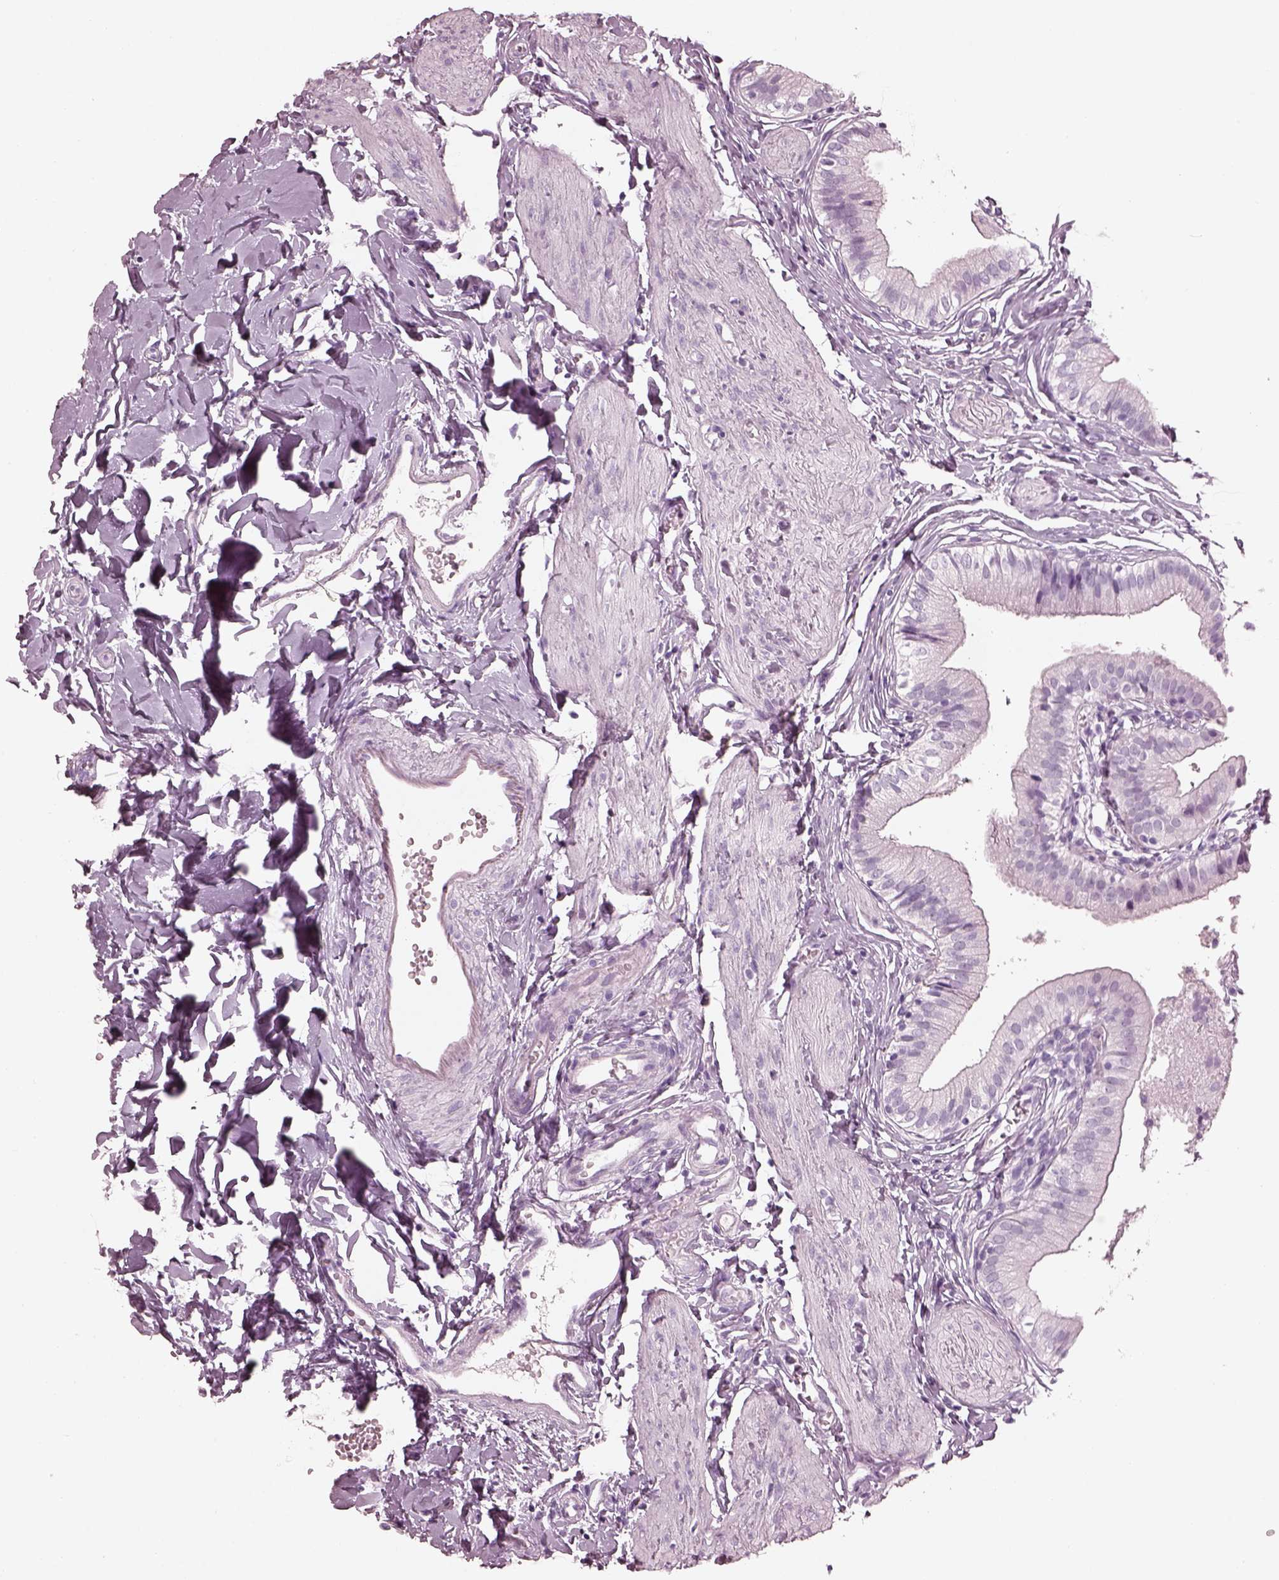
{"staining": {"intensity": "negative", "quantity": "none", "location": "none"}, "tissue": "gallbladder", "cell_type": "Glandular cells", "image_type": "normal", "snomed": [{"axis": "morphology", "description": "Normal tissue, NOS"}, {"axis": "topography", "description": "Gallbladder"}], "caption": "IHC of normal gallbladder reveals no staining in glandular cells.", "gene": "FABP9", "patient": {"sex": "female", "age": 47}}